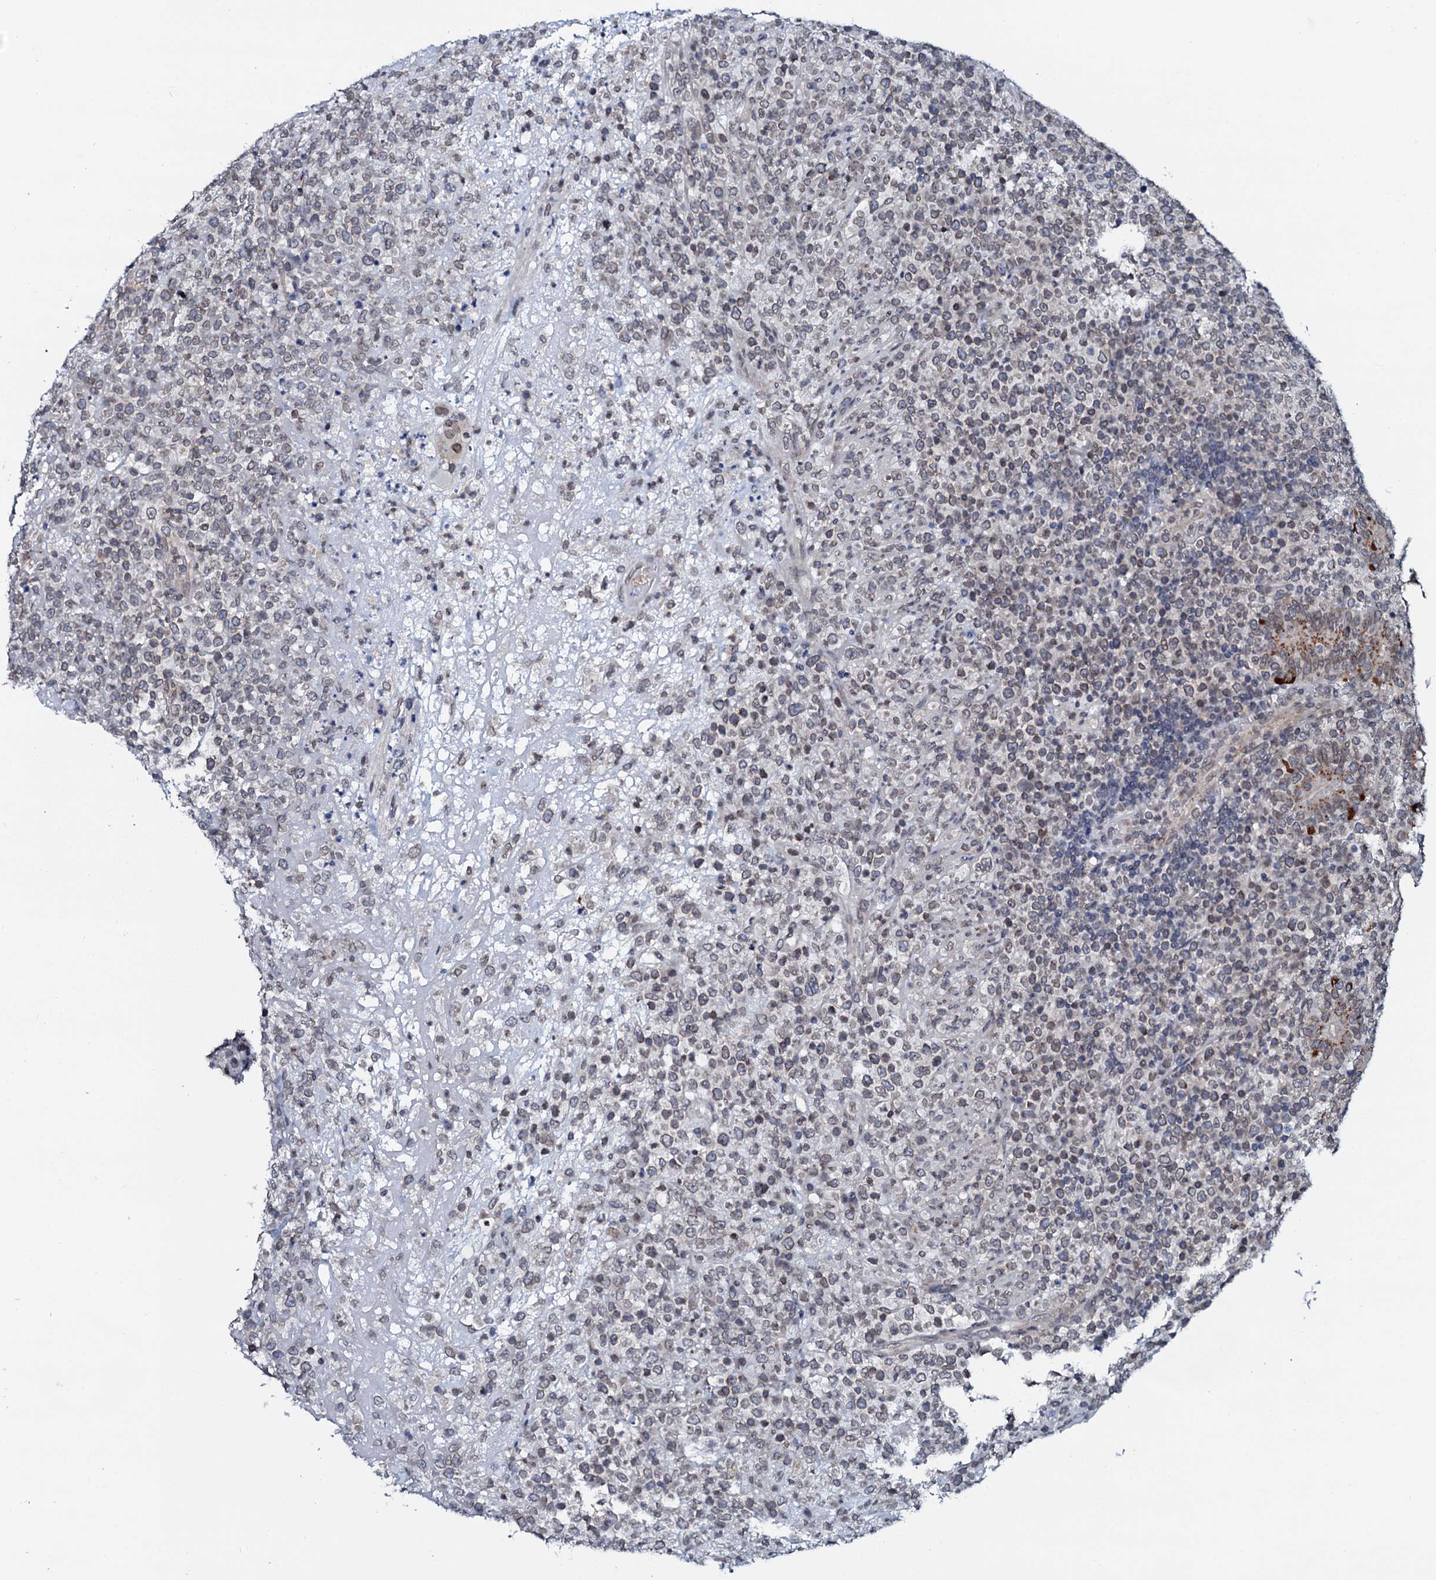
{"staining": {"intensity": "weak", "quantity": ">75%", "location": "cytoplasmic/membranous,nuclear"}, "tissue": "lymphoma", "cell_type": "Tumor cells", "image_type": "cancer", "snomed": [{"axis": "morphology", "description": "Malignant lymphoma, non-Hodgkin's type, High grade"}, {"axis": "topography", "description": "Colon"}], "caption": "High-grade malignant lymphoma, non-Hodgkin's type was stained to show a protein in brown. There is low levels of weak cytoplasmic/membranous and nuclear expression in about >75% of tumor cells.", "gene": "SNTA1", "patient": {"sex": "female", "age": 53}}